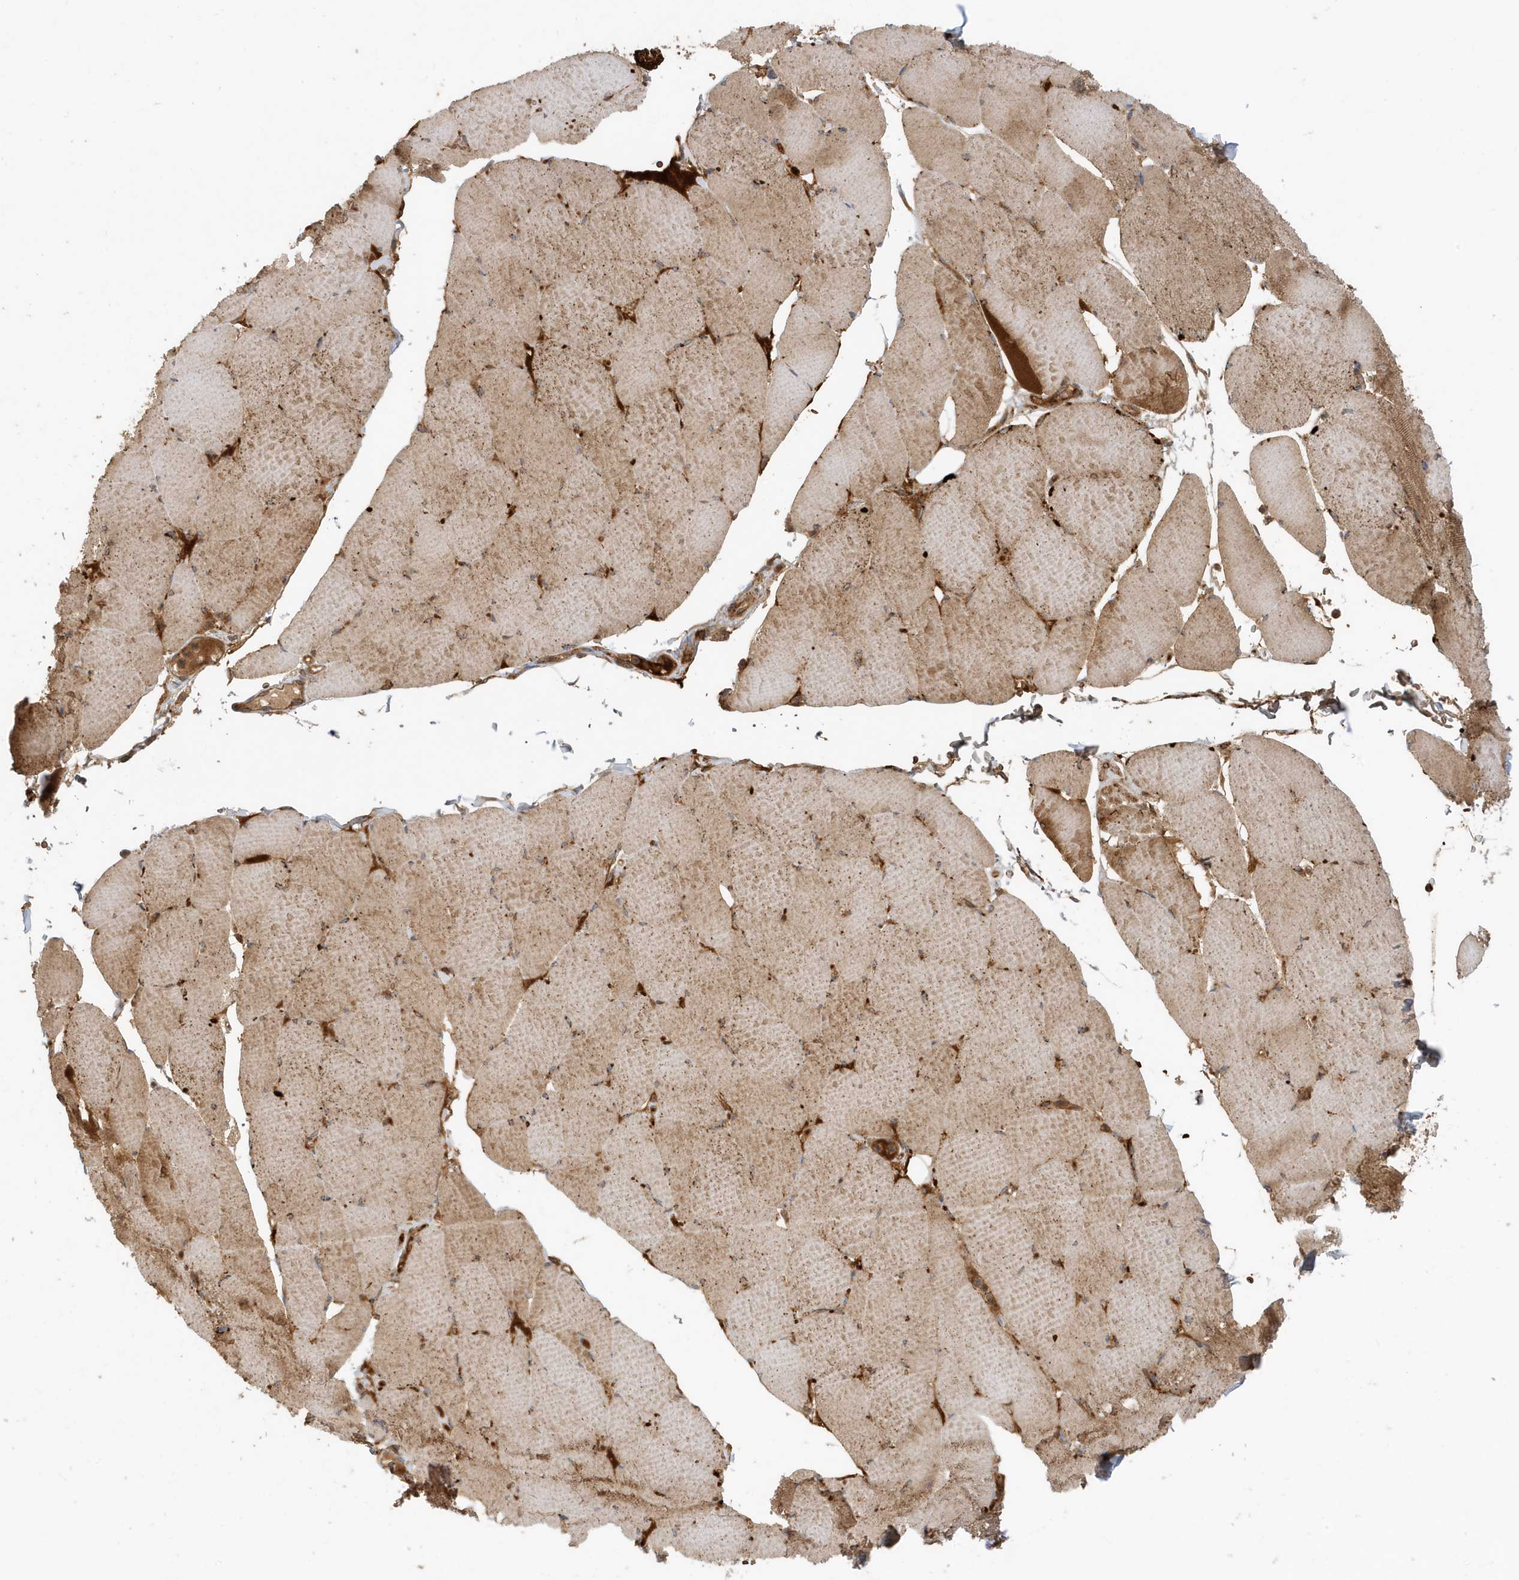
{"staining": {"intensity": "moderate", "quantity": "25%-75%", "location": "cytoplasmic/membranous"}, "tissue": "skeletal muscle", "cell_type": "Myocytes", "image_type": "normal", "snomed": [{"axis": "morphology", "description": "Normal tissue, NOS"}, {"axis": "topography", "description": "Skeletal muscle"}, {"axis": "topography", "description": "Head-Neck"}], "caption": "High-power microscopy captured an immunohistochemistry histopathology image of benign skeletal muscle, revealing moderate cytoplasmic/membranous staining in approximately 25%-75% of myocytes.", "gene": "FYCO1", "patient": {"sex": "male", "age": 66}}